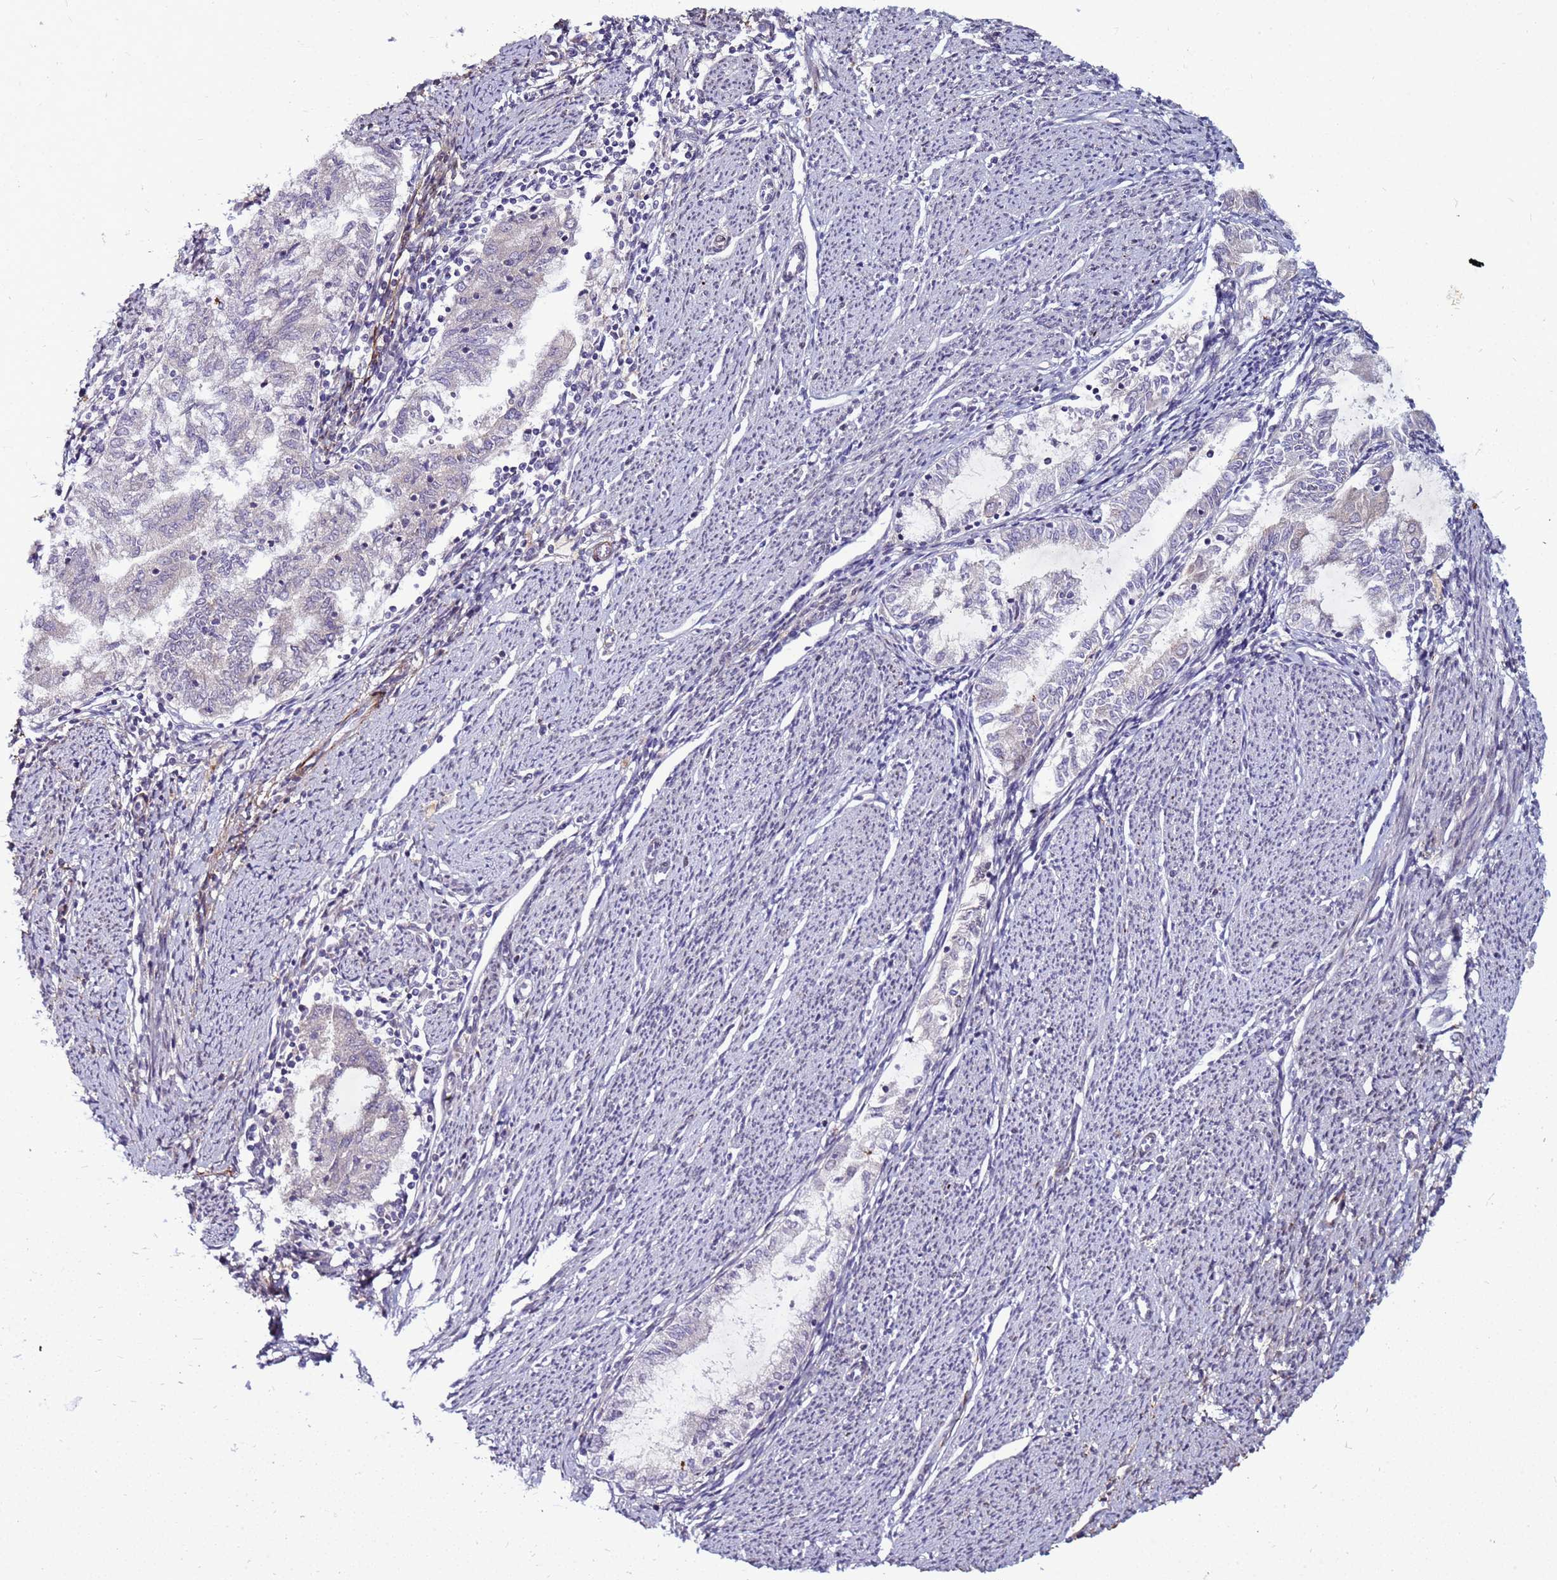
{"staining": {"intensity": "negative", "quantity": "none", "location": "none"}, "tissue": "endometrial cancer", "cell_type": "Tumor cells", "image_type": "cancer", "snomed": [{"axis": "morphology", "description": "Adenocarcinoma, NOS"}, {"axis": "topography", "description": "Endometrium"}], "caption": "Human endometrial cancer (adenocarcinoma) stained for a protein using immunohistochemistry (IHC) exhibits no expression in tumor cells.", "gene": "CCDC71", "patient": {"sex": "female", "age": 79}}